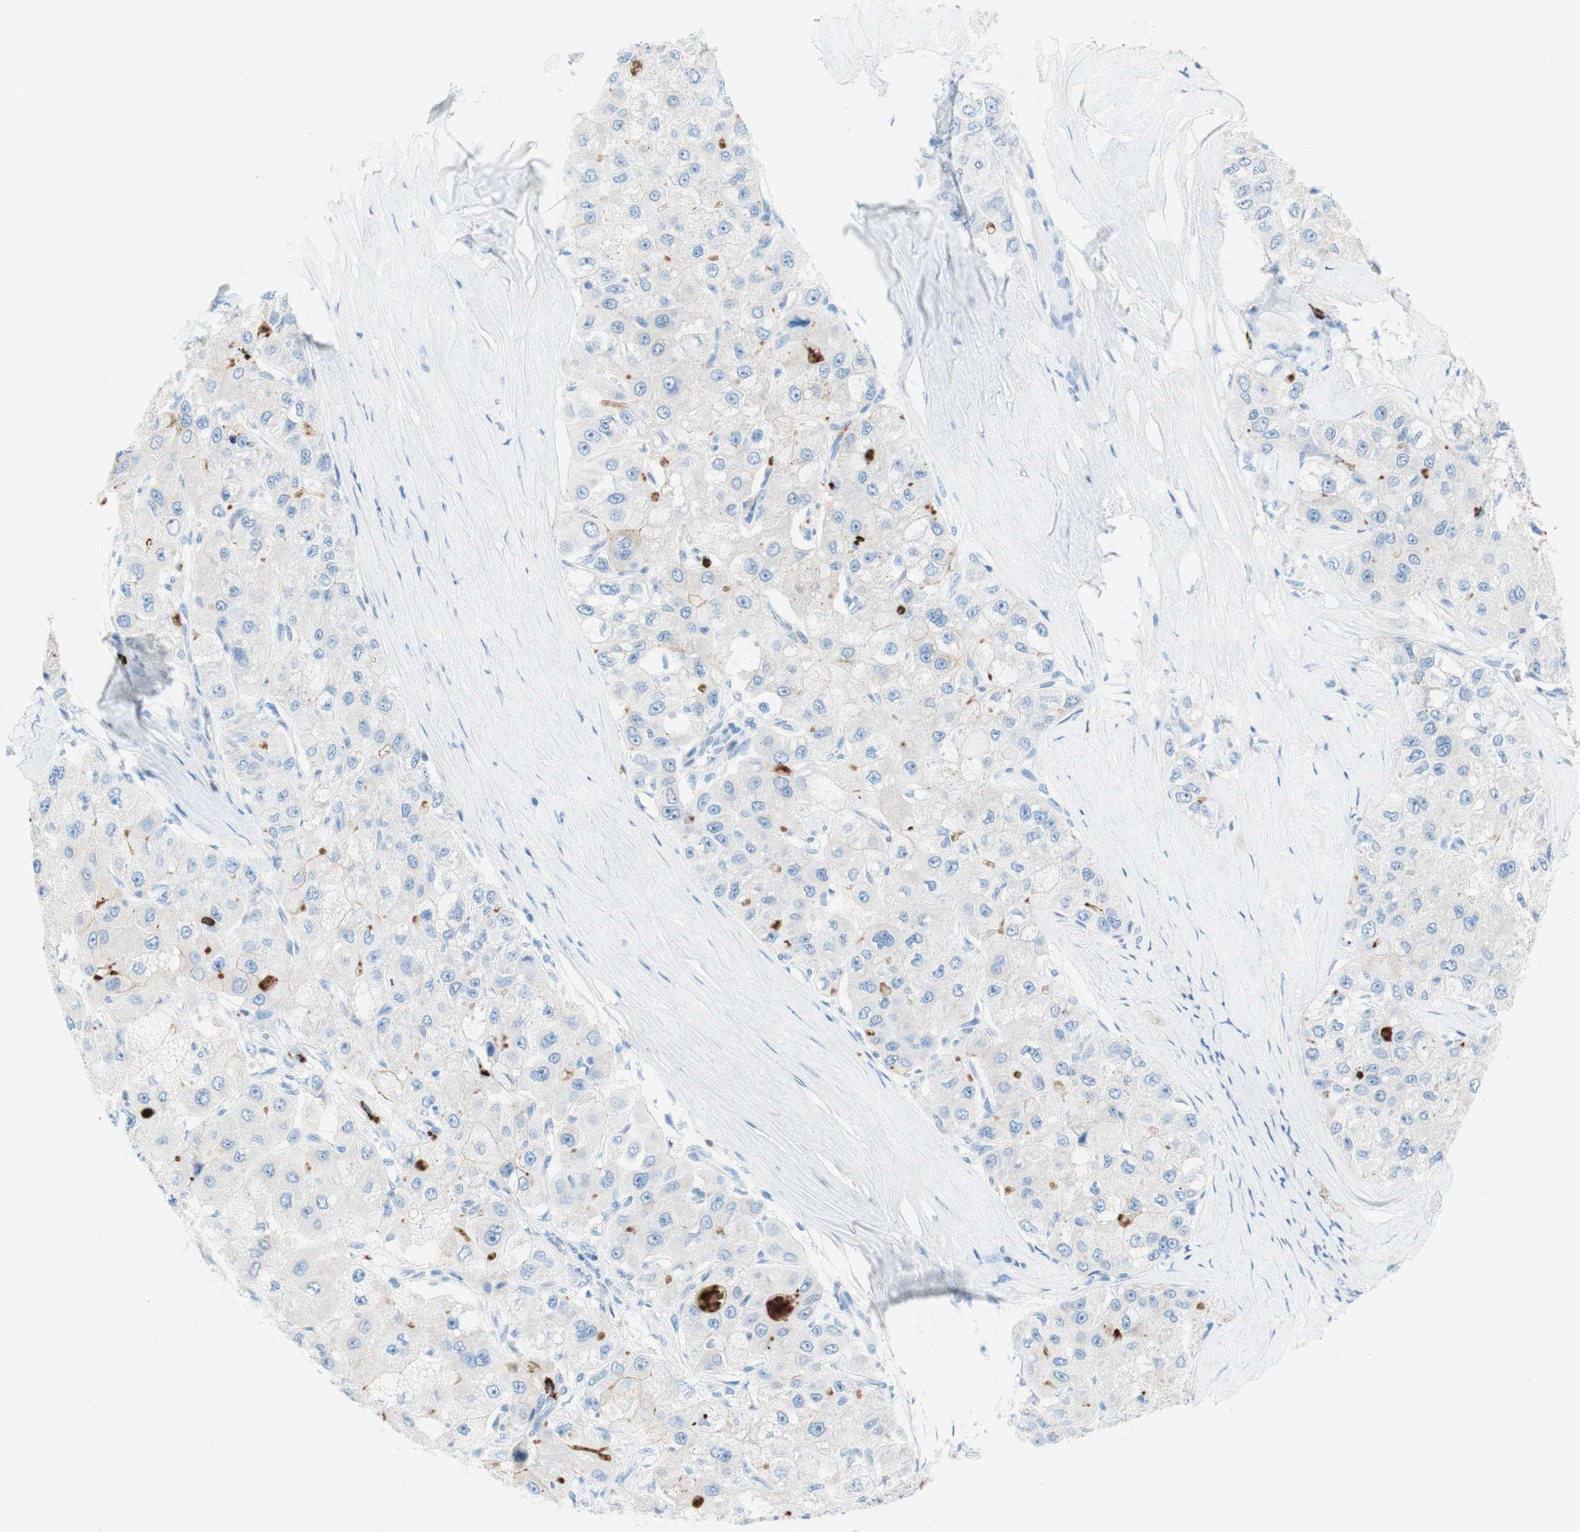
{"staining": {"intensity": "negative", "quantity": "none", "location": "none"}, "tissue": "liver cancer", "cell_type": "Tumor cells", "image_type": "cancer", "snomed": [{"axis": "morphology", "description": "Carcinoma, Hepatocellular, NOS"}, {"axis": "topography", "description": "Liver"}], "caption": "Hepatocellular carcinoma (liver) was stained to show a protein in brown. There is no significant expression in tumor cells.", "gene": "CEACAM1", "patient": {"sex": "male", "age": 80}}